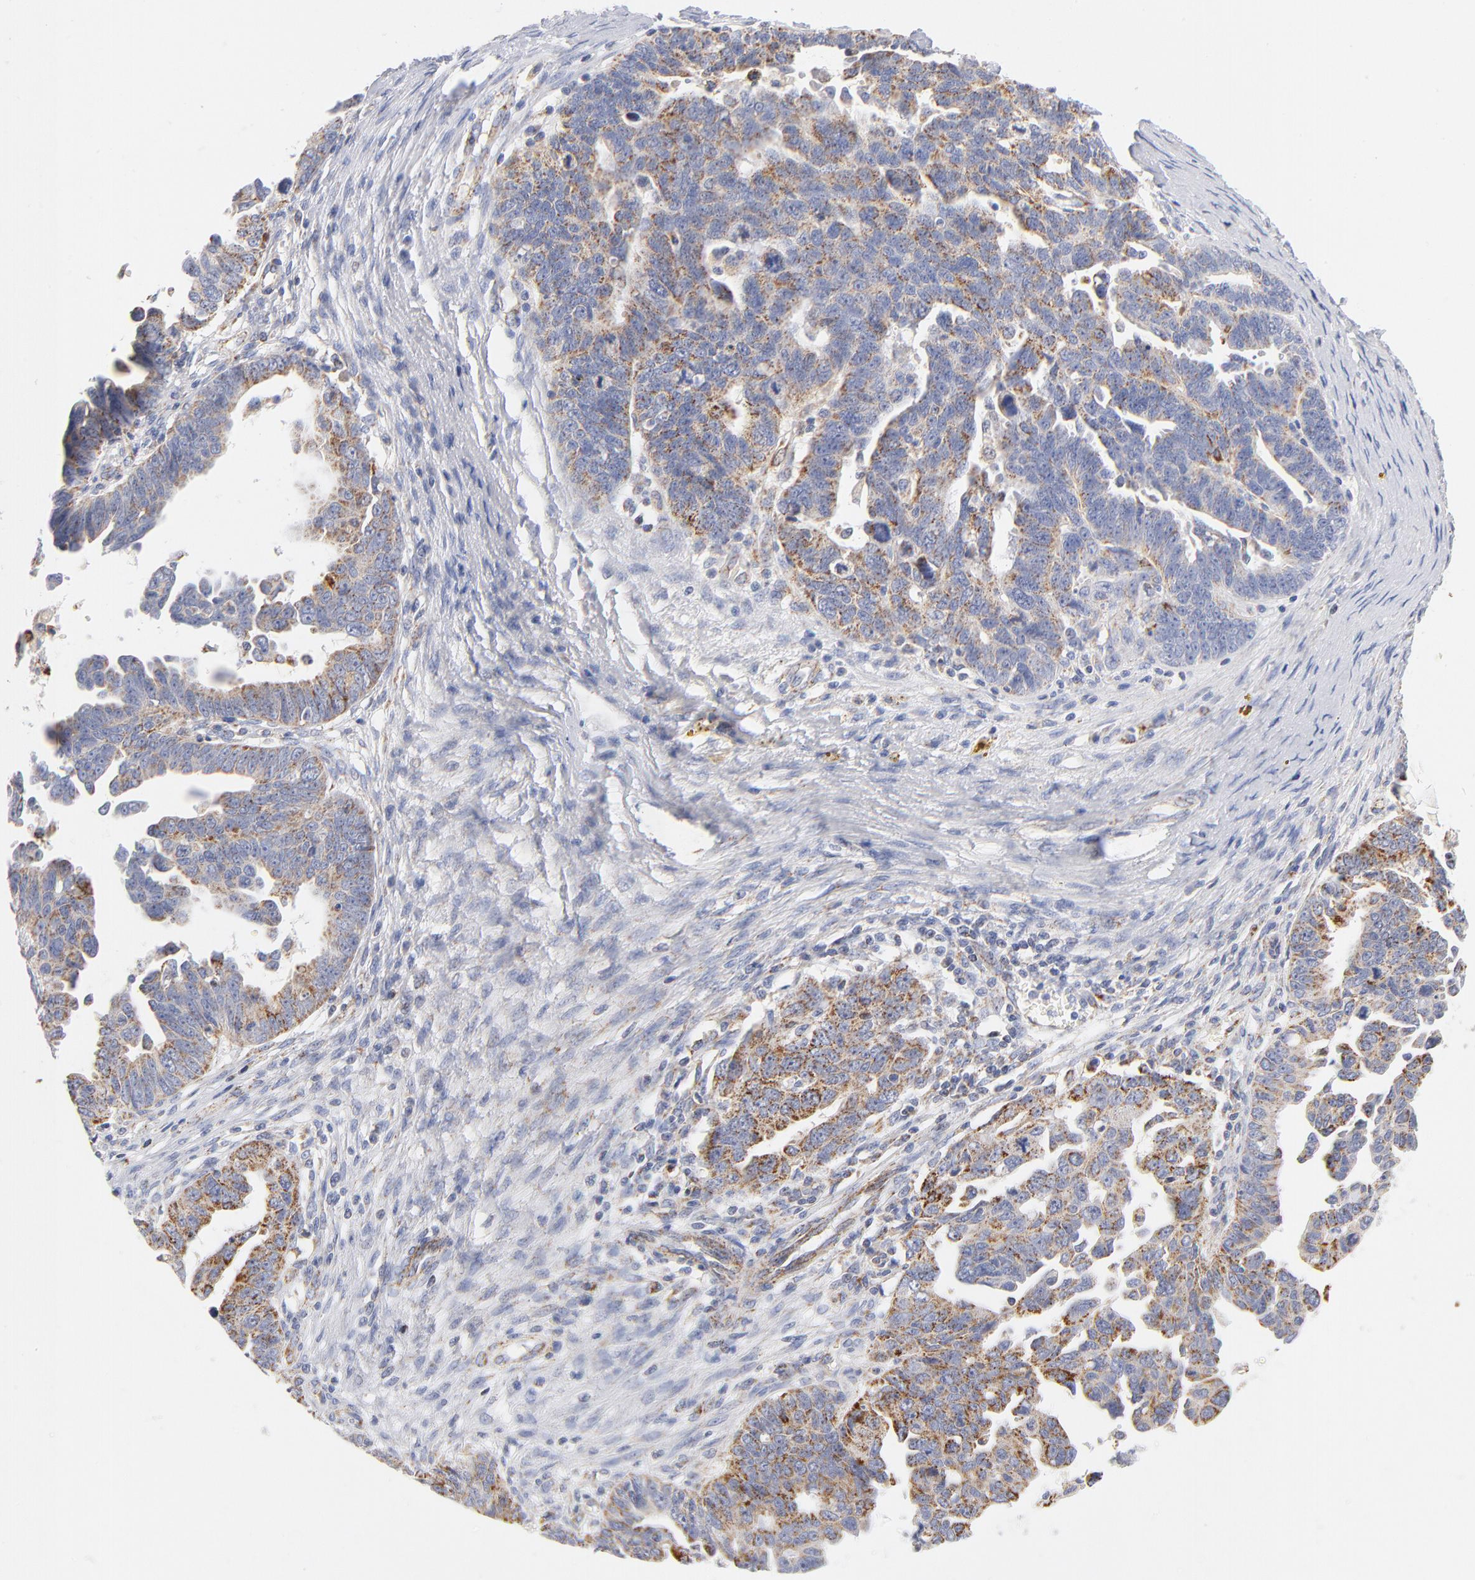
{"staining": {"intensity": "moderate", "quantity": ">75%", "location": "cytoplasmic/membranous"}, "tissue": "ovarian cancer", "cell_type": "Tumor cells", "image_type": "cancer", "snomed": [{"axis": "morphology", "description": "Carcinoma, endometroid"}, {"axis": "morphology", "description": "Cystadenocarcinoma, serous, NOS"}, {"axis": "topography", "description": "Ovary"}], "caption": "This is a photomicrograph of immunohistochemistry staining of ovarian serous cystadenocarcinoma, which shows moderate staining in the cytoplasmic/membranous of tumor cells.", "gene": "DLAT", "patient": {"sex": "female", "age": 45}}